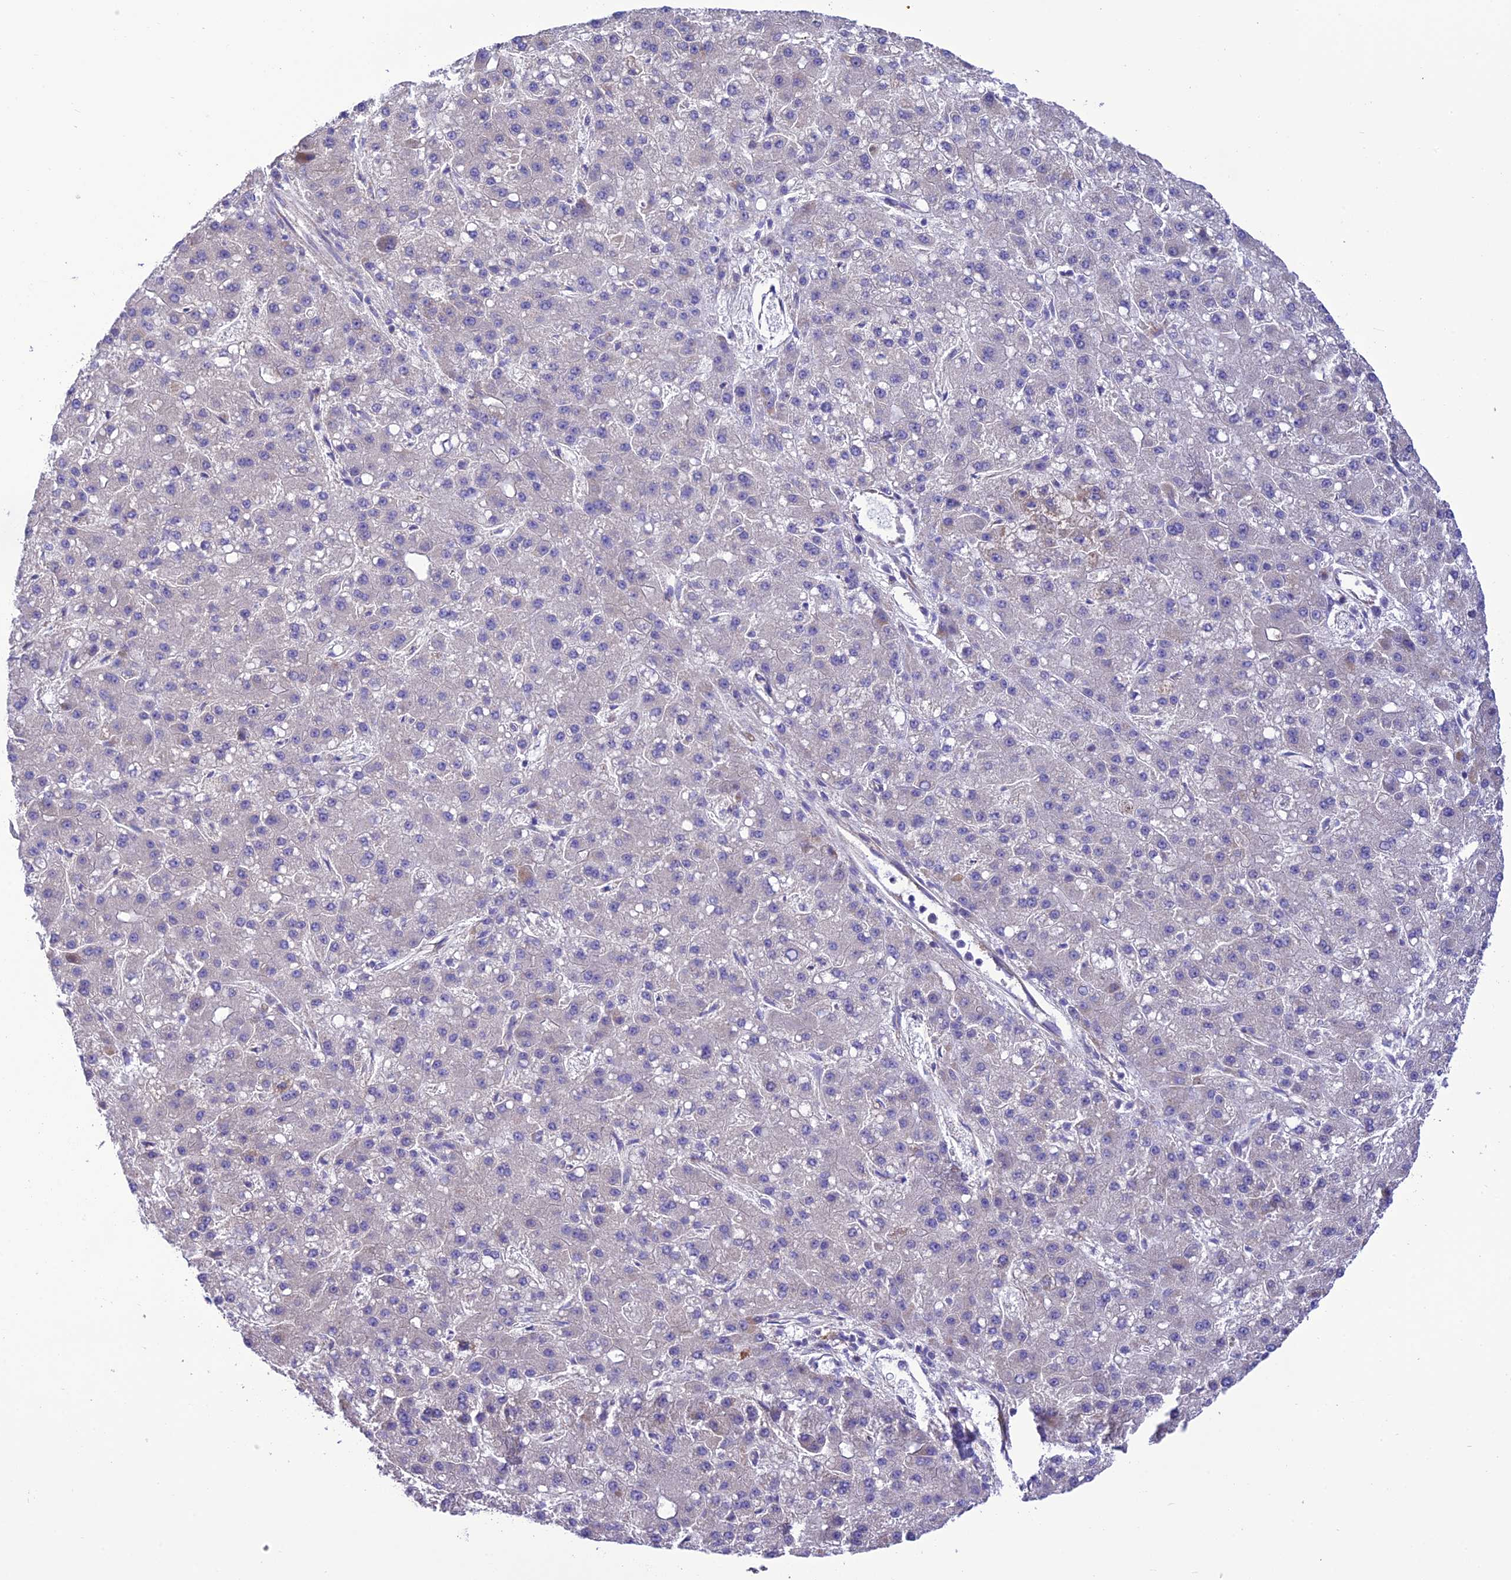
{"staining": {"intensity": "negative", "quantity": "none", "location": "none"}, "tissue": "liver cancer", "cell_type": "Tumor cells", "image_type": "cancer", "snomed": [{"axis": "morphology", "description": "Carcinoma, Hepatocellular, NOS"}, {"axis": "topography", "description": "Liver"}], "caption": "An image of liver cancer (hepatocellular carcinoma) stained for a protein displays no brown staining in tumor cells.", "gene": "MAP3K12", "patient": {"sex": "male", "age": 67}}